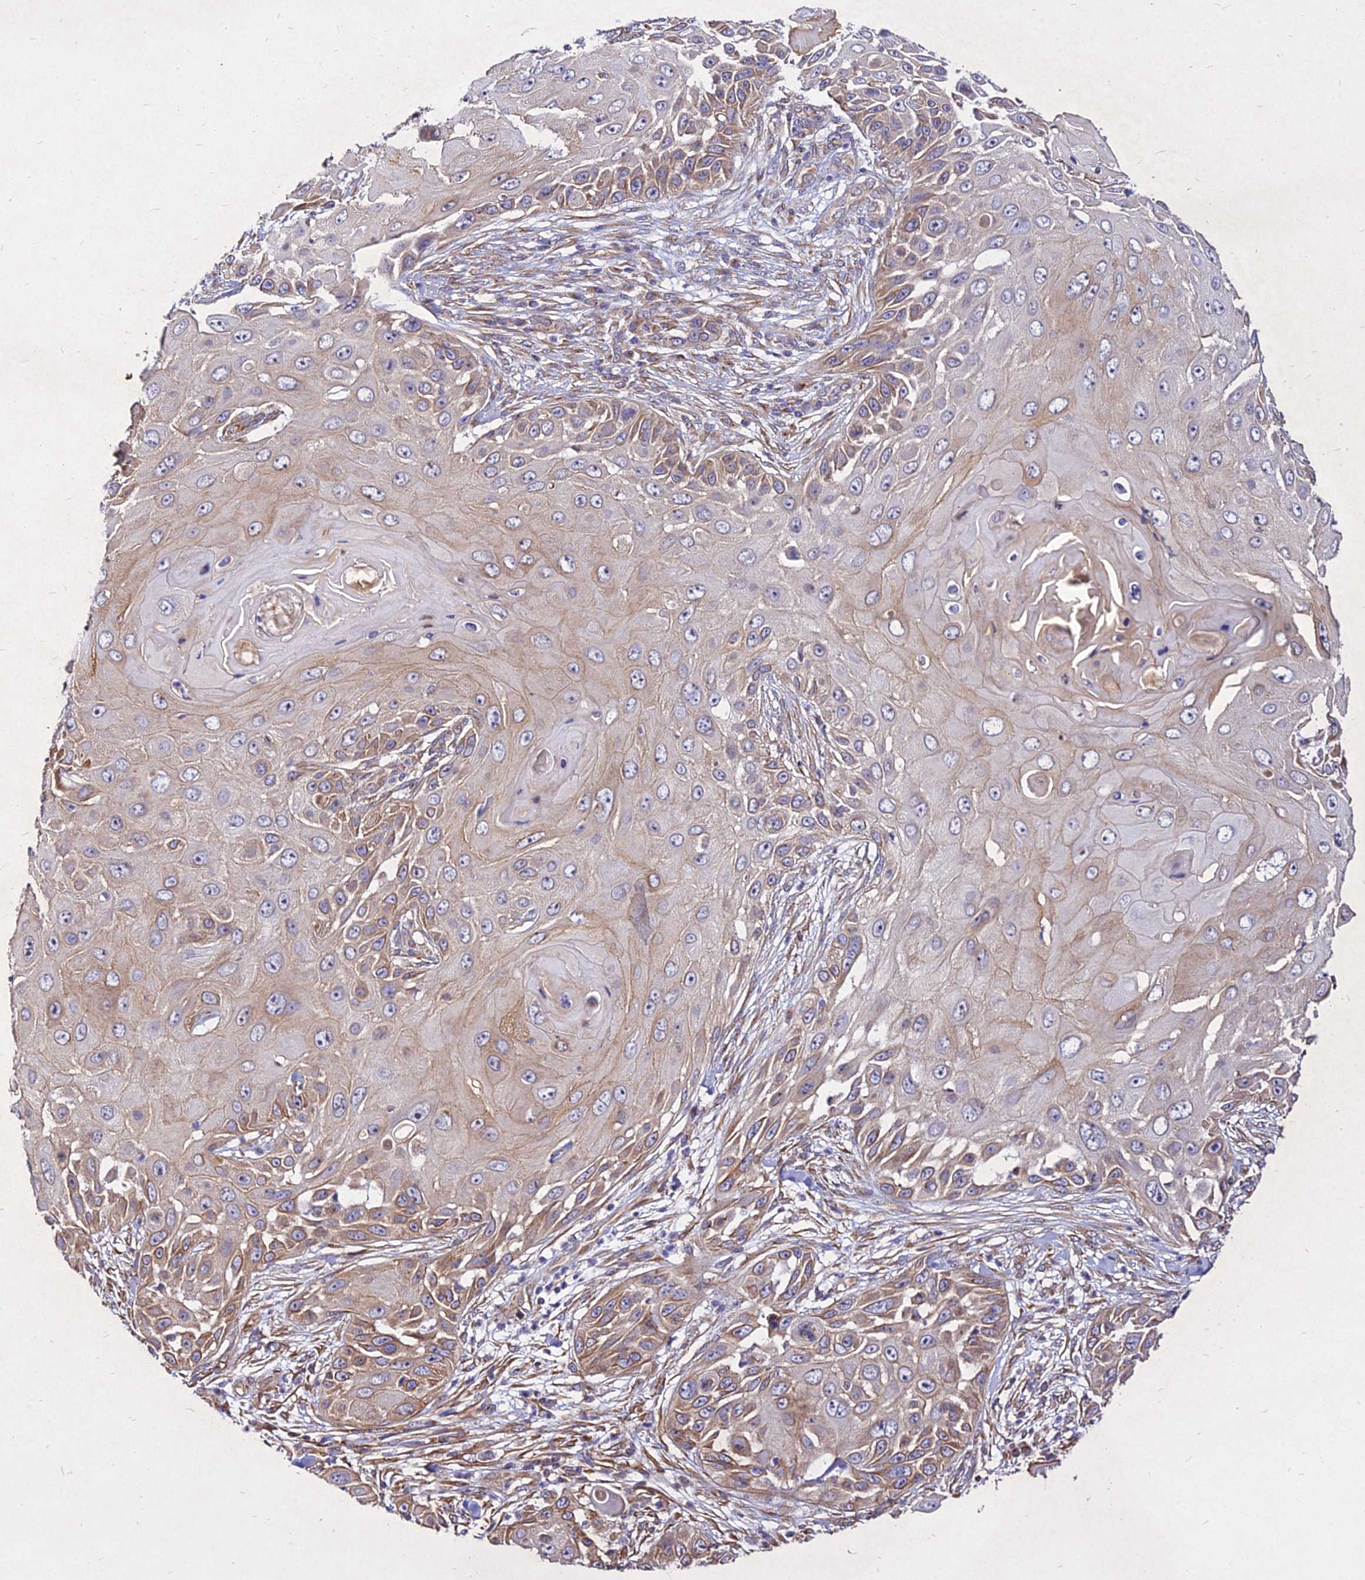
{"staining": {"intensity": "moderate", "quantity": "25%-75%", "location": "cytoplasmic/membranous"}, "tissue": "skin cancer", "cell_type": "Tumor cells", "image_type": "cancer", "snomed": [{"axis": "morphology", "description": "Squamous cell carcinoma, NOS"}, {"axis": "topography", "description": "Skin"}], "caption": "The image demonstrates immunohistochemical staining of squamous cell carcinoma (skin). There is moderate cytoplasmic/membranous positivity is identified in approximately 25%-75% of tumor cells. (Stains: DAB in brown, nuclei in blue, Microscopy: brightfield microscopy at high magnification).", "gene": "SKA1", "patient": {"sex": "female", "age": 44}}